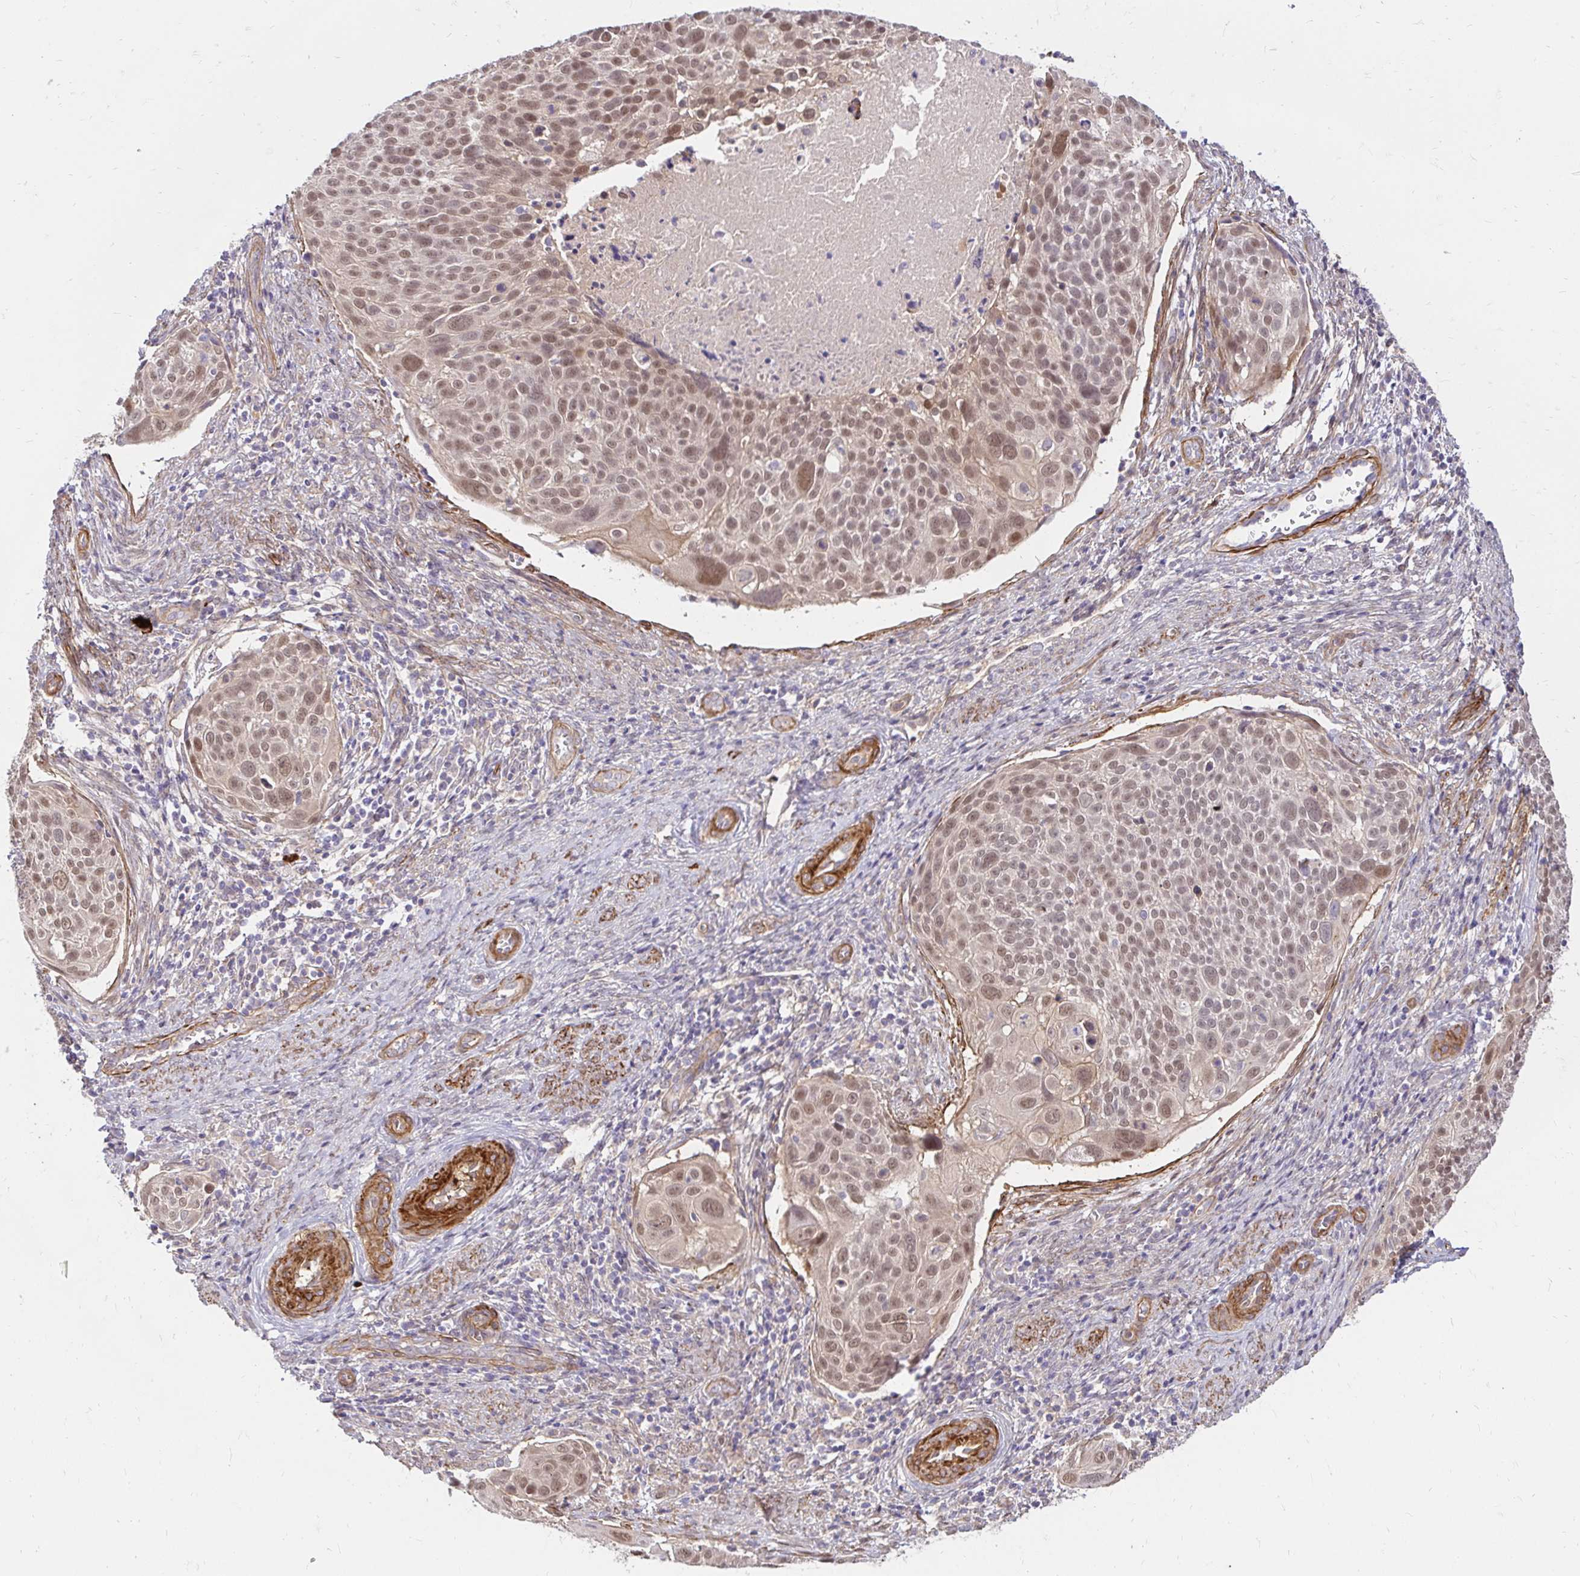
{"staining": {"intensity": "moderate", "quantity": ">75%", "location": "nuclear"}, "tissue": "cervical cancer", "cell_type": "Tumor cells", "image_type": "cancer", "snomed": [{"axis": "morphology", "description": "Squamous cell carcinoma, NOS"}, {"axis": "topography", "description": "Cervix"}], "caption": "A brown stain labels moderate nuclear positivity of a protein in human cervical cancer tumor cells.", "gene": "YAP1", "patient": {"sex": "female", "age": 39}}